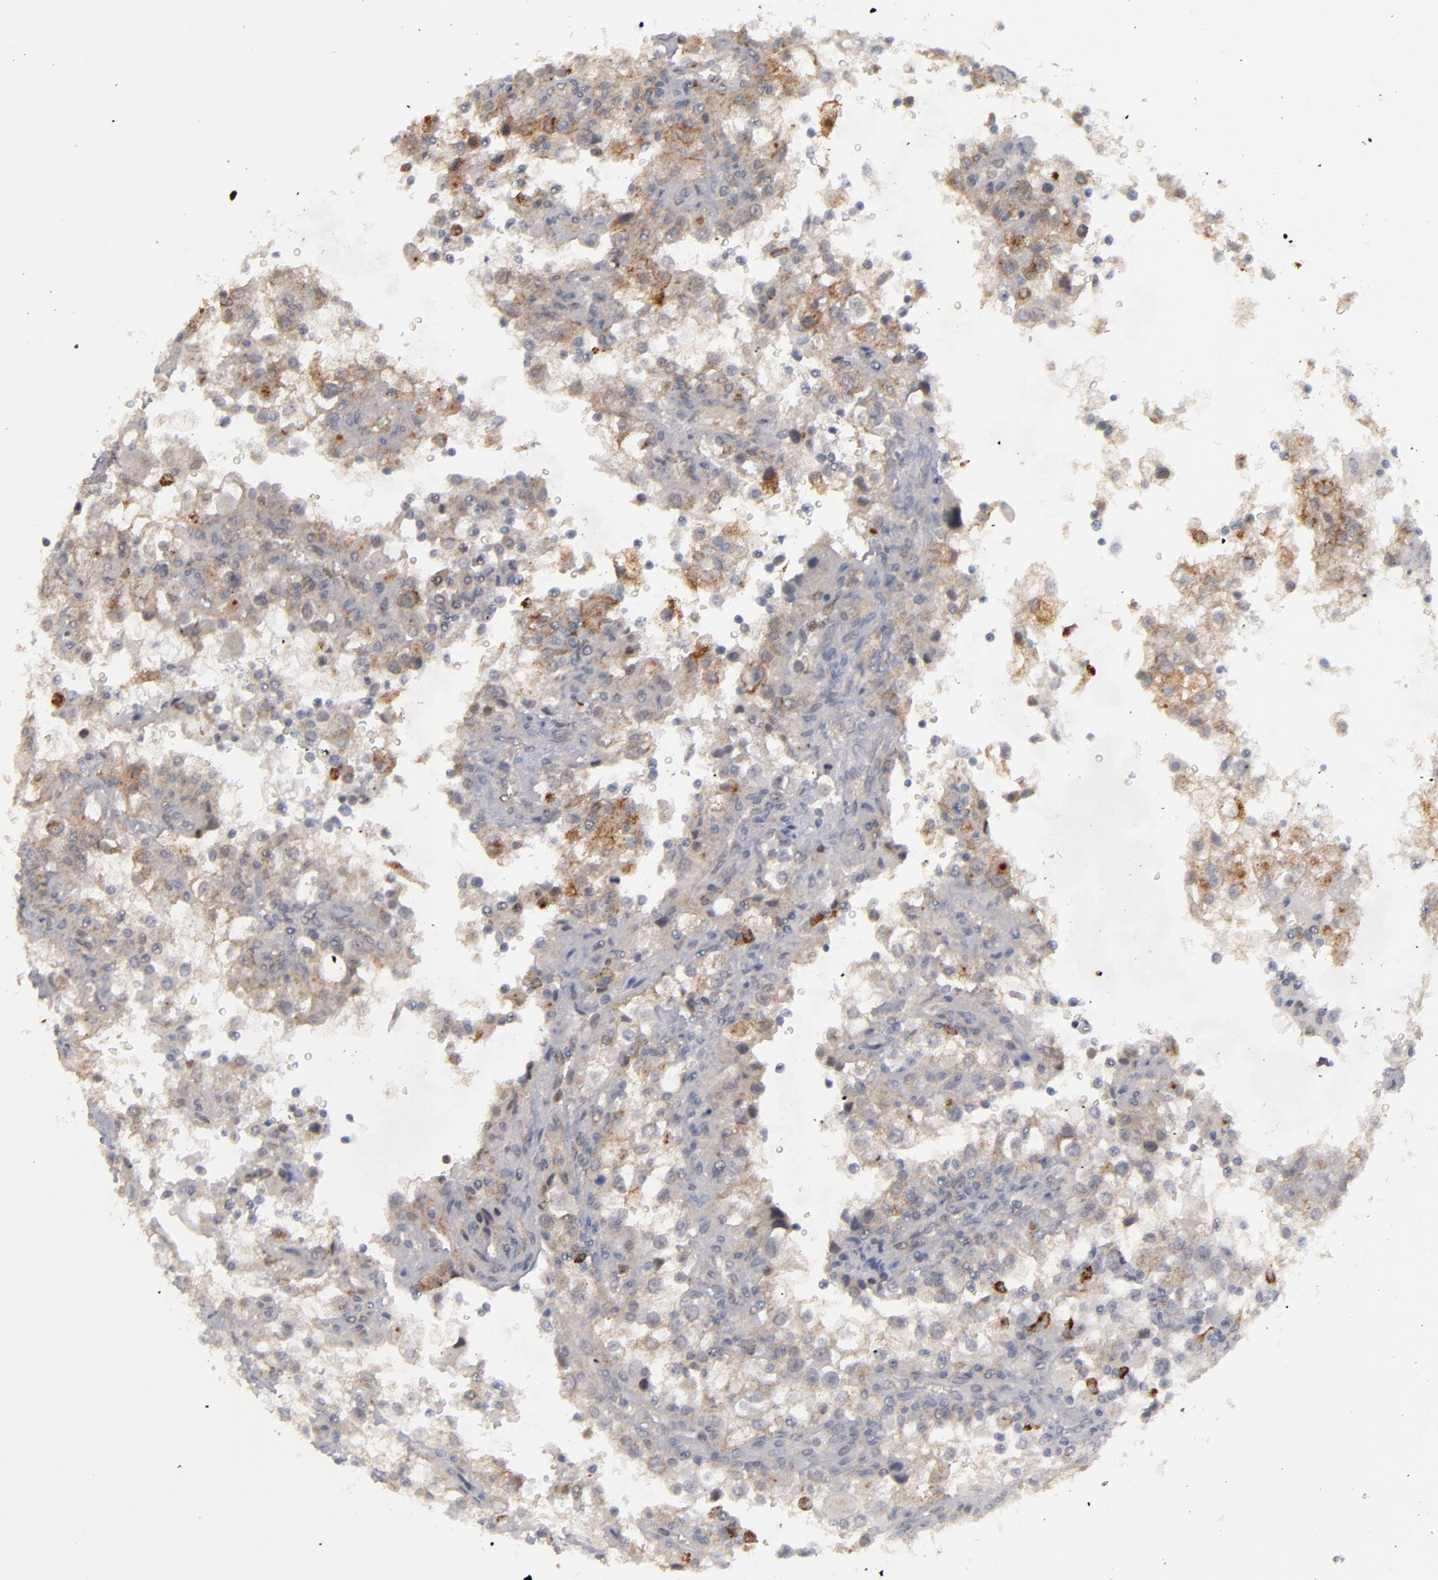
{"staining": {"intensity": "weak", "quantity": ">75%", "location": "cytoplasmic/membranous"}, "tissue": "renal cancer", "cell_type": "Tumor cells", "image_type": "cancer", "snomed": [{"axis": "morphology", "description": "Adenocarcinoma, NOS"}, {"axis": "topography", "description": "Kidney"}], "caption": "Immunohistochemistry (IHC) of human renal adenocarcinoma demonstrates low levels of weak cytoplasmic/membranous expression in approximately >75% of tumor cells.", "gene": "STX3", "patient": {"sex": "female", "age": 52}}